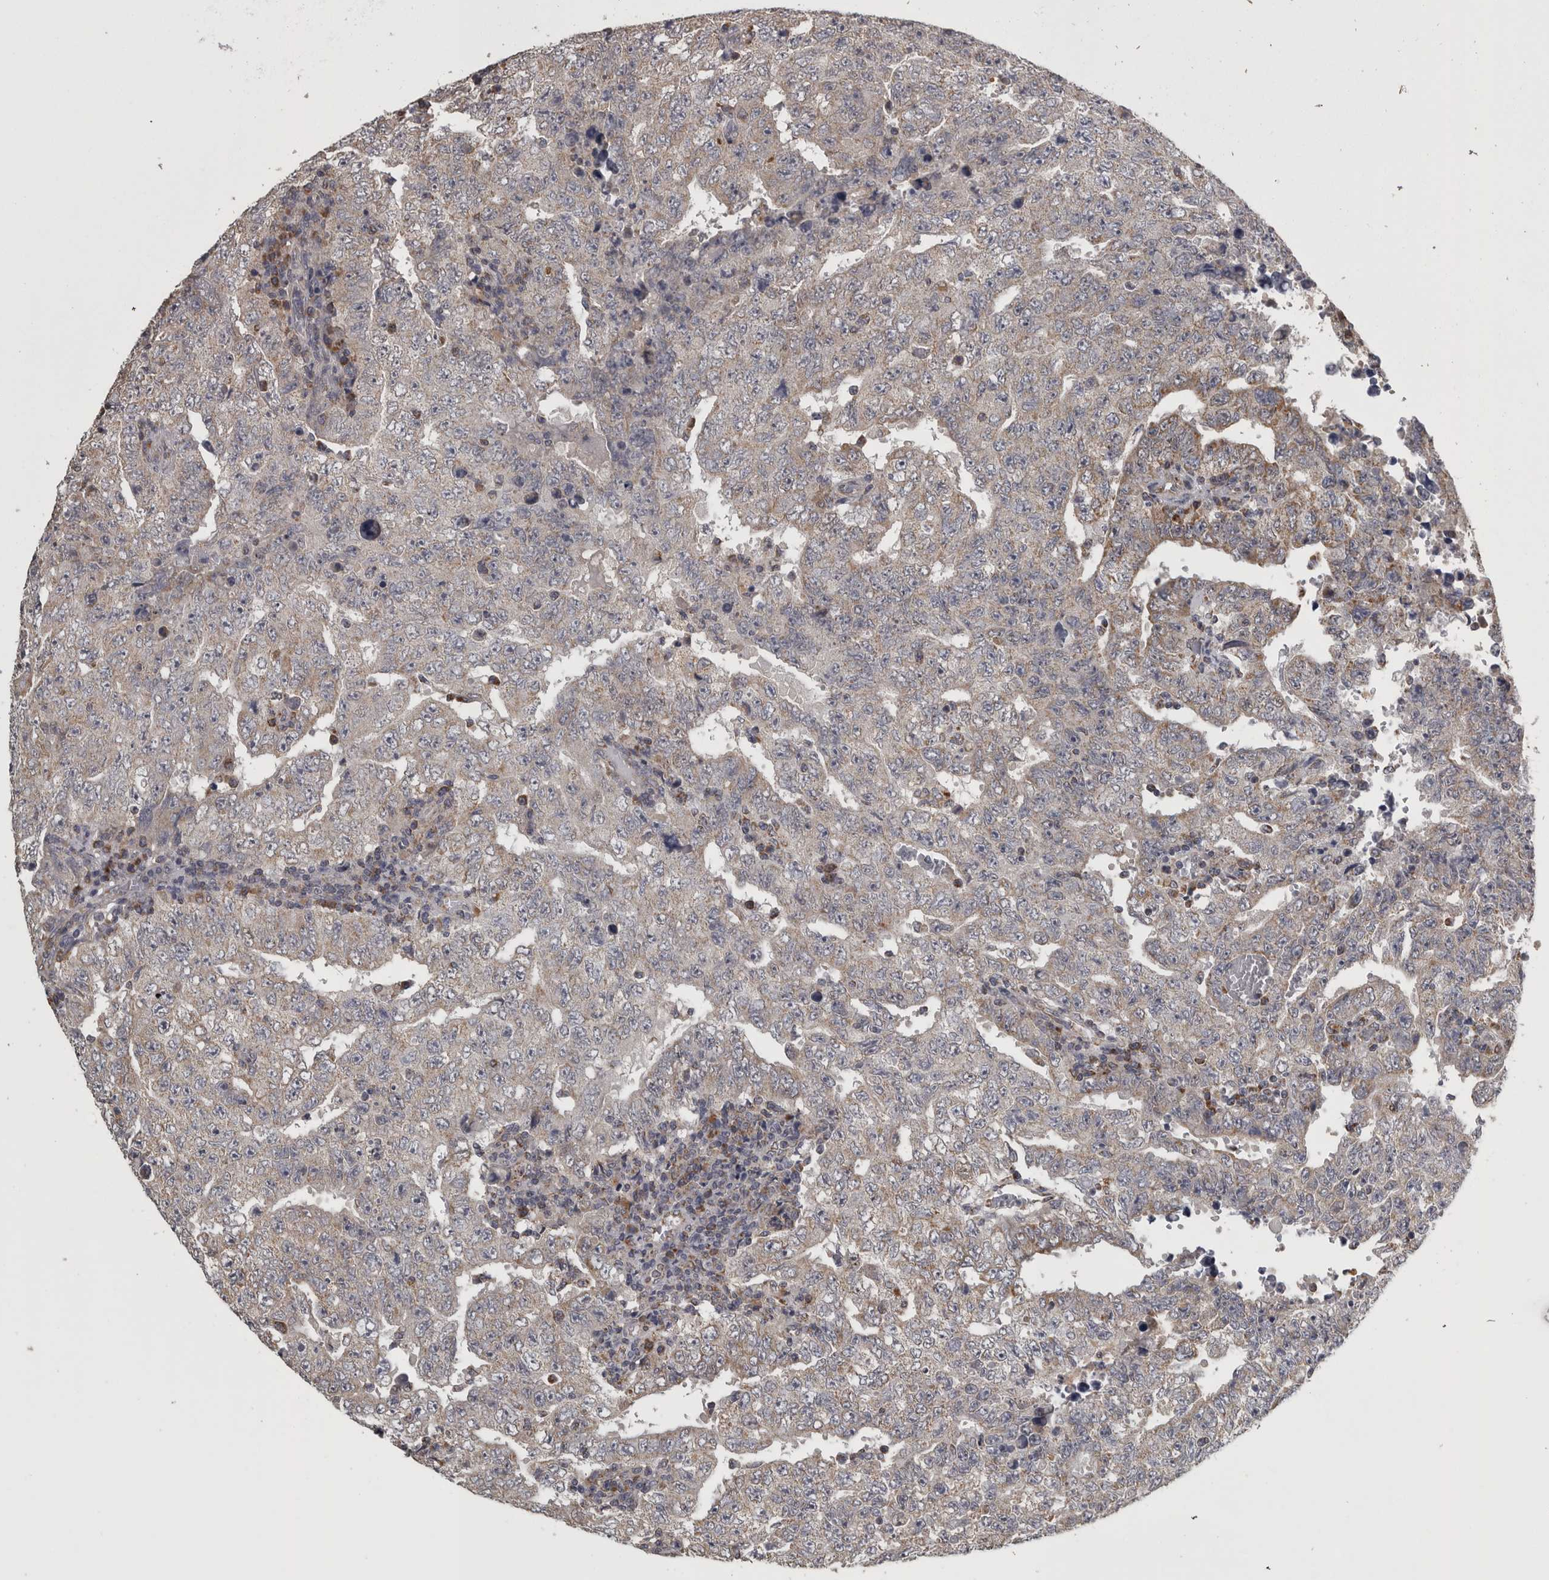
{"staining": {"intensity": "weak", "quantity": "25%-75%", "location": "cytoplasmic/membranous"}, "tissue": "testis cancer", "cell_type": "Tumor cells", "image_type": "cancer", "snomed": [{"axis": "morphology", "description": "Carcinoma, Embryonal, NOS"}, {"axis": "topography", "description": "Testis"}], "caption": "DAB (3,3'-diaminobenzidine) immunohistochemical staining of human testis cancer shows weak cytoplasmic/membranous protein positivity in about 25%-75% of tumor cells. Immunohistochemistry stains the protein of interest in brown and the nuclei are stained blue.", "gene": "FRK", "patient": {"sex": "male", "age": 26}}